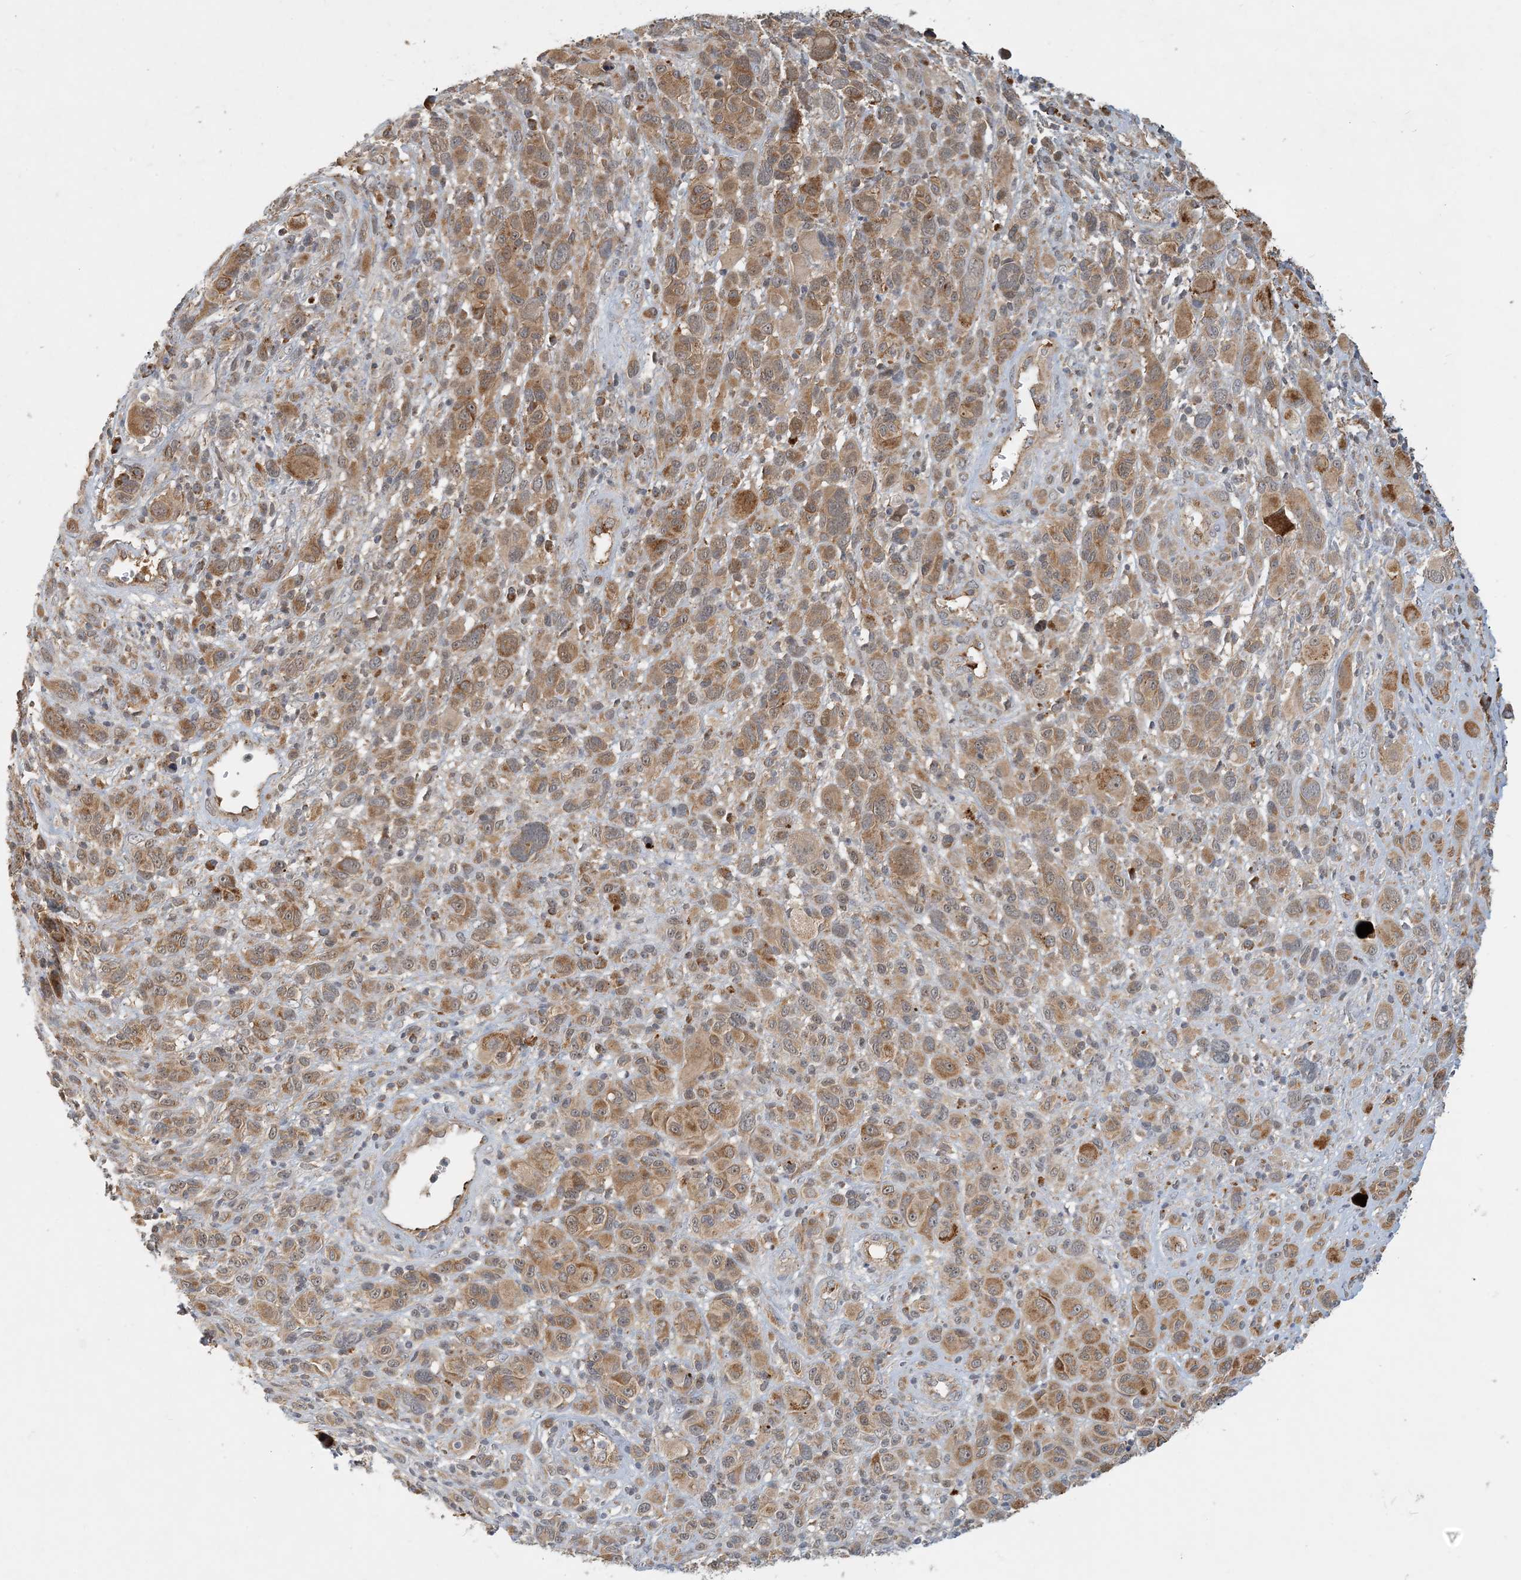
{"staining": {"intensity": "moderate", "quantity": ">75%", "location": "cytoplasmic/membranous"}, "tissue": "melanoma", "cell_type": "Tumor cells", "image_type": "cancer", "snomed": [{"axis": "morphology", "description": "Malignant melanoma, NOS"}, {"axis": "topography", "description": "Skin of trunk"}], "caption": "Tumor cells reveal medium levels of moderate cytoplasmic/membranous expression in about >75% of cells in human melanoma.", "gene": "ZBTB3", "patient": {"sex": "male", "age": 71}}